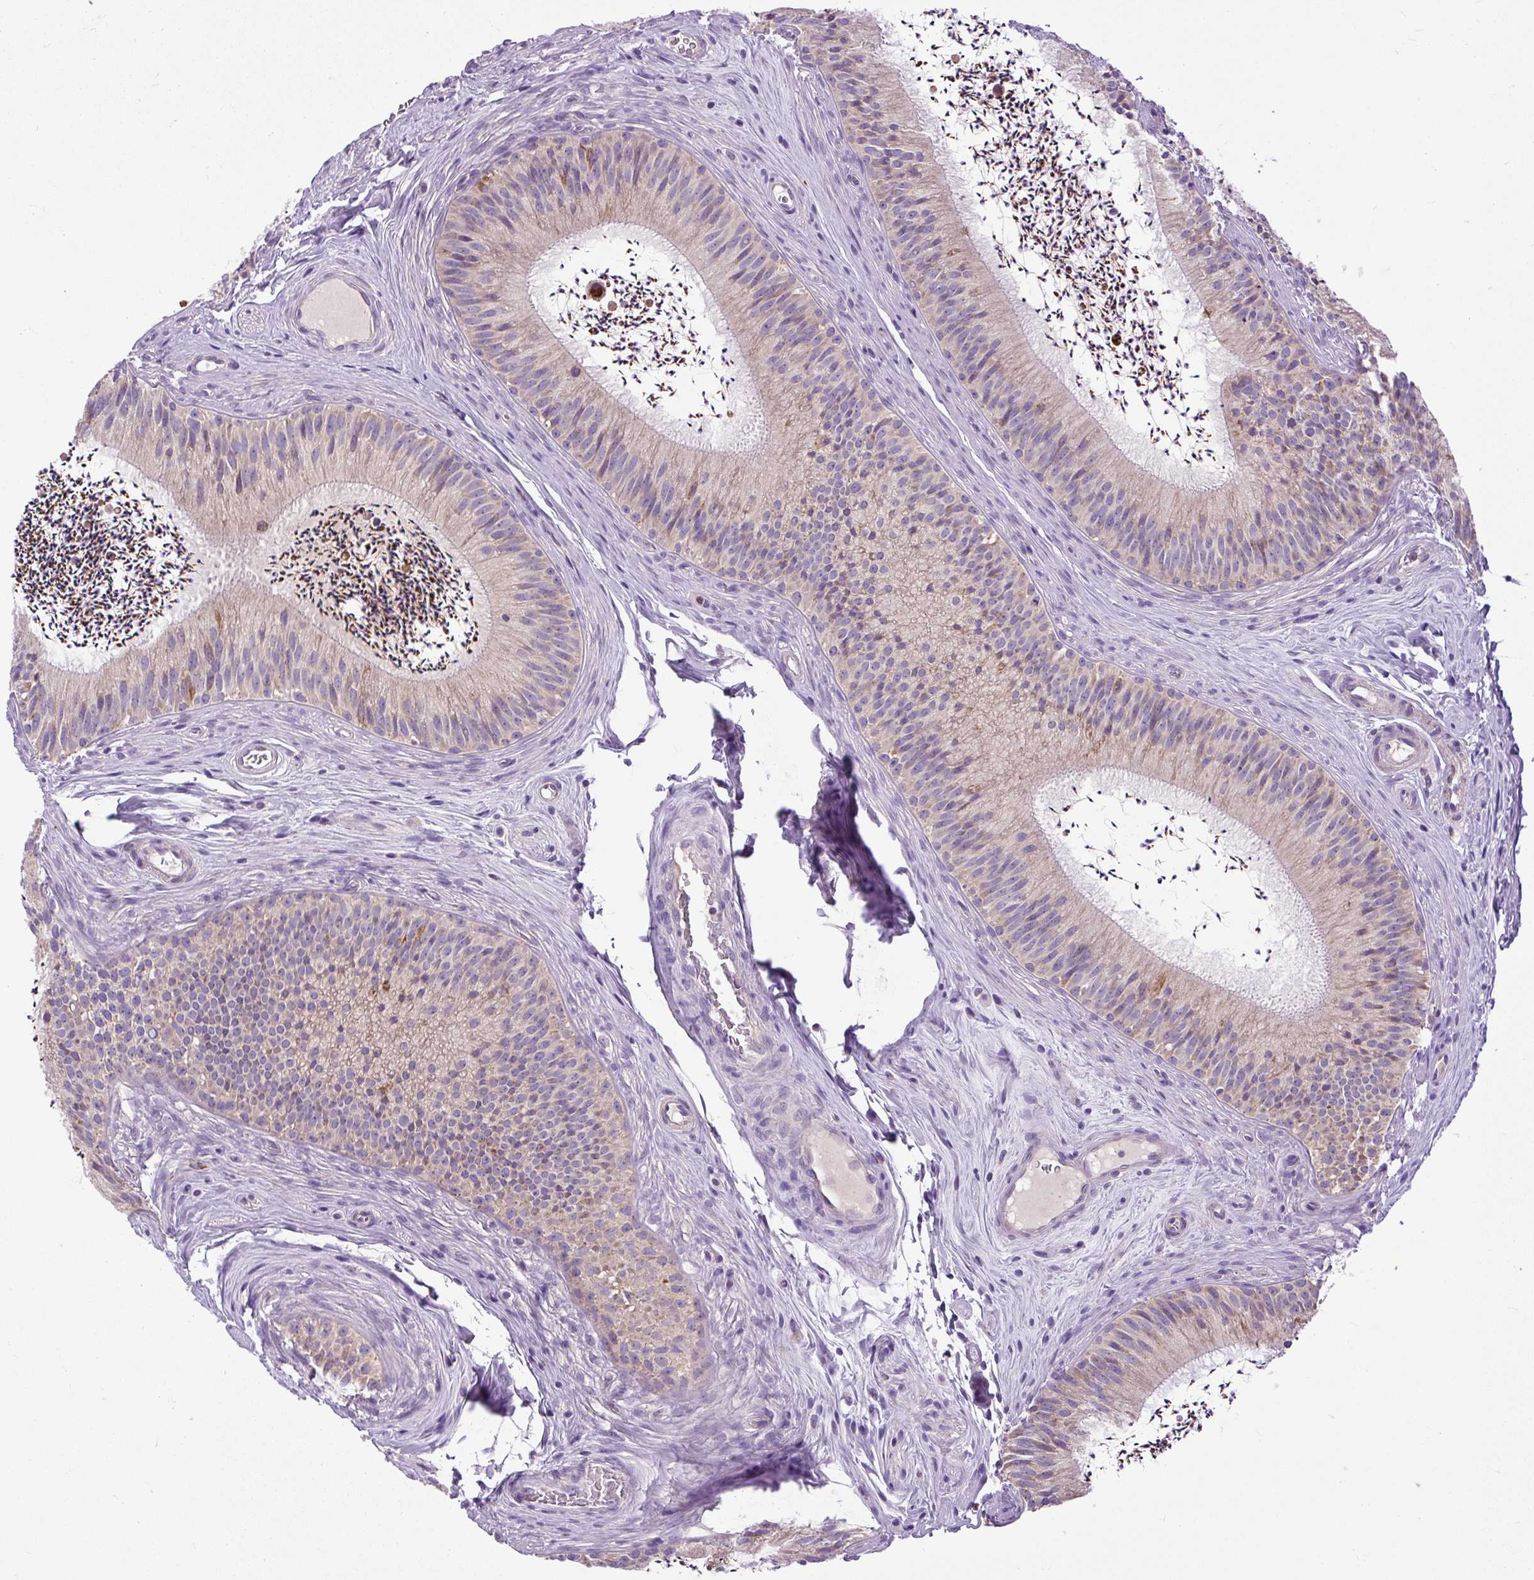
{"staining": {"intensity": "moderate", "quantity": "<25%", "location": "cytoplasmic/membranous"}, "tissue": "epididymis", "cell_type": "Glandular cells", "image_type": "normal", "snomed": [{"axis": "morphology", "description": "Normal tissue, NOS"}, {"axis": "topography", "description": "Epididymis"}], "caption": "Moderate cytoplasmic/membranous expression for a protein is appreciated in about <25% of glandular cells of unremarkable epididymis using immunohistochemistry (IHC).", "gene": "TM2D3", "patient": {"sex": "male", "age": 24}}